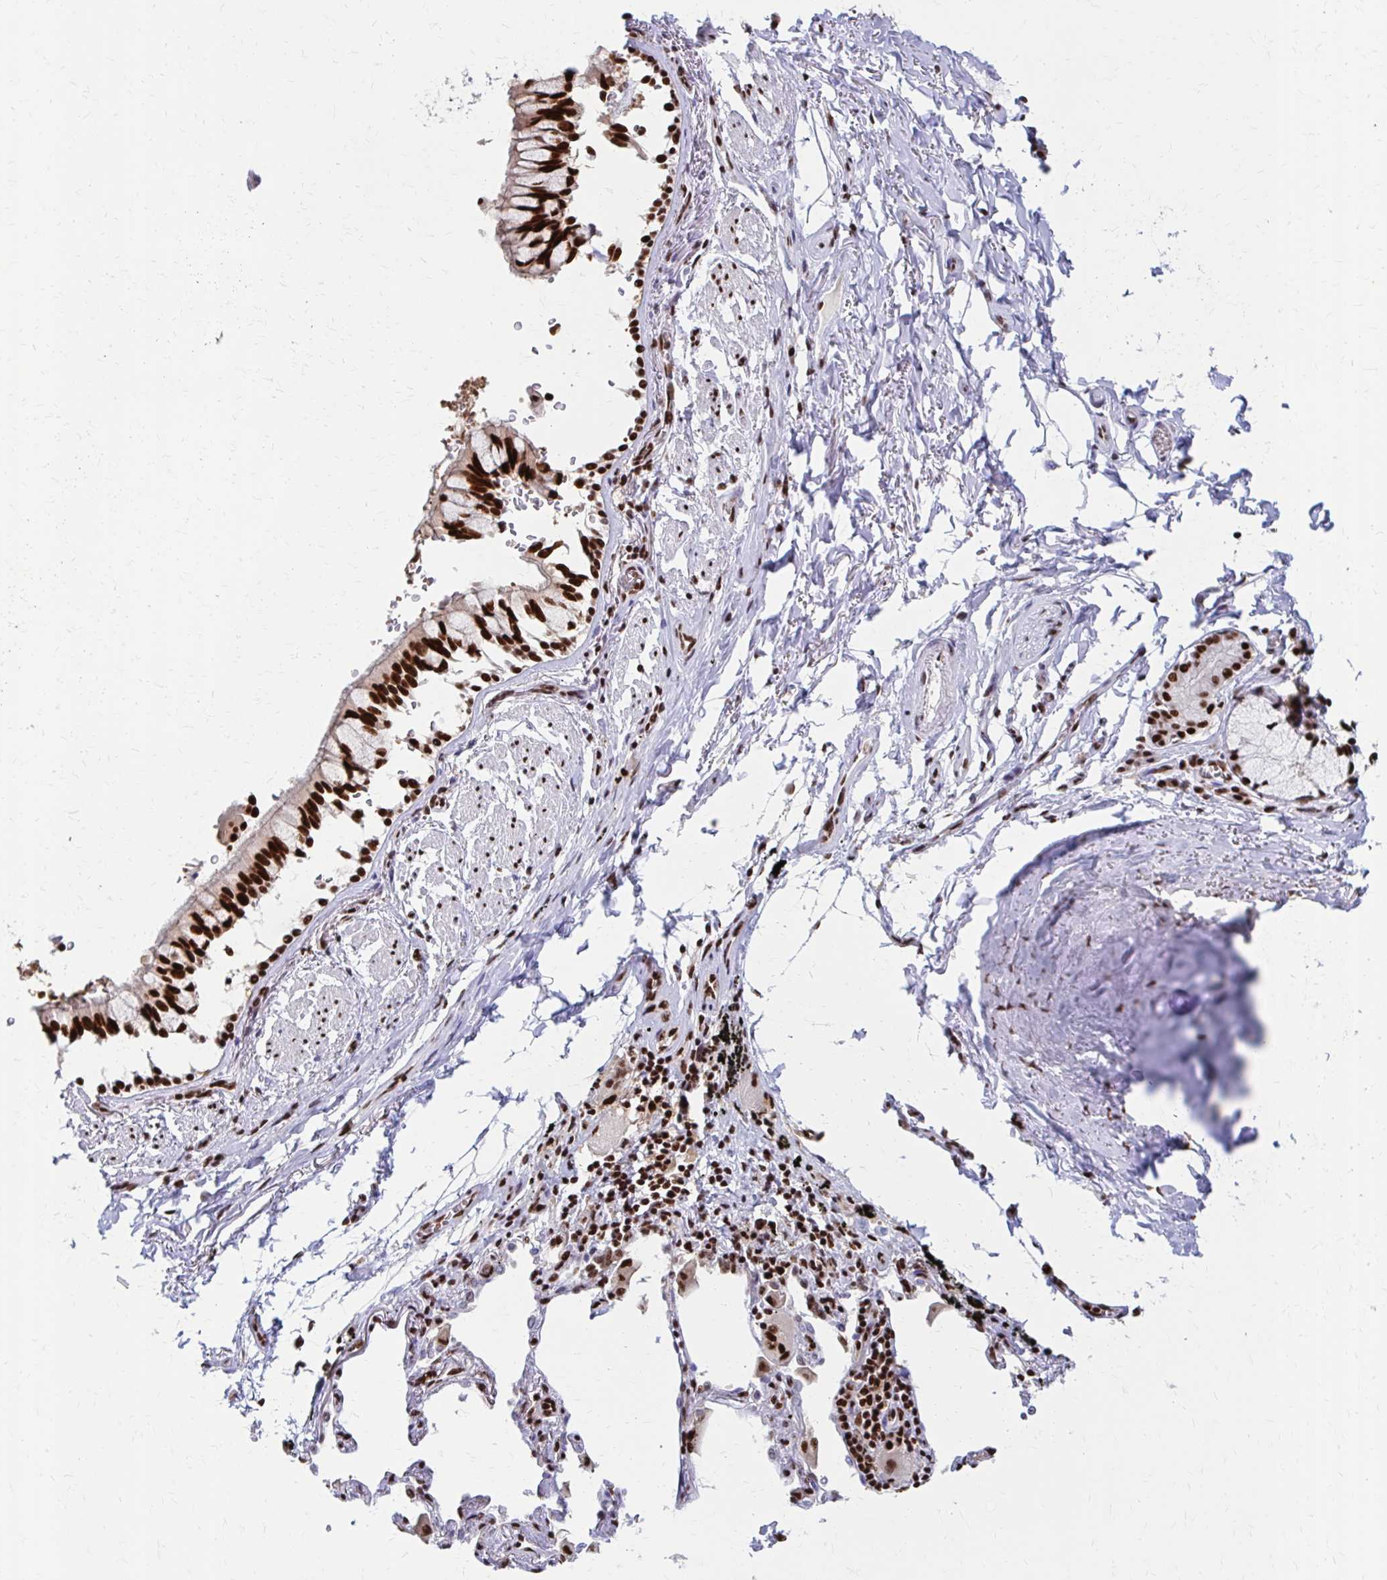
{"staining": {"intensity": "strong", "quantity": ">75%", "location": "nuclear"}, "tissue": "bronchus", "cell_type": "Respiratory epithelial cells", "image_type": "normal", "snomed": [{"axis": "morphology", "description": "Normal tissue, NOS"}, {"axis": "topography", "description": "Bronchus"}], "caption": "Strong nuclear positivity is appreciated in approximately >75% of respiratory epithelial cells in unremarkable bronchus. Nuclei are stained in blue.", "gene": "CNKSR3", "patient": {"sex": "male", "age": 70}}